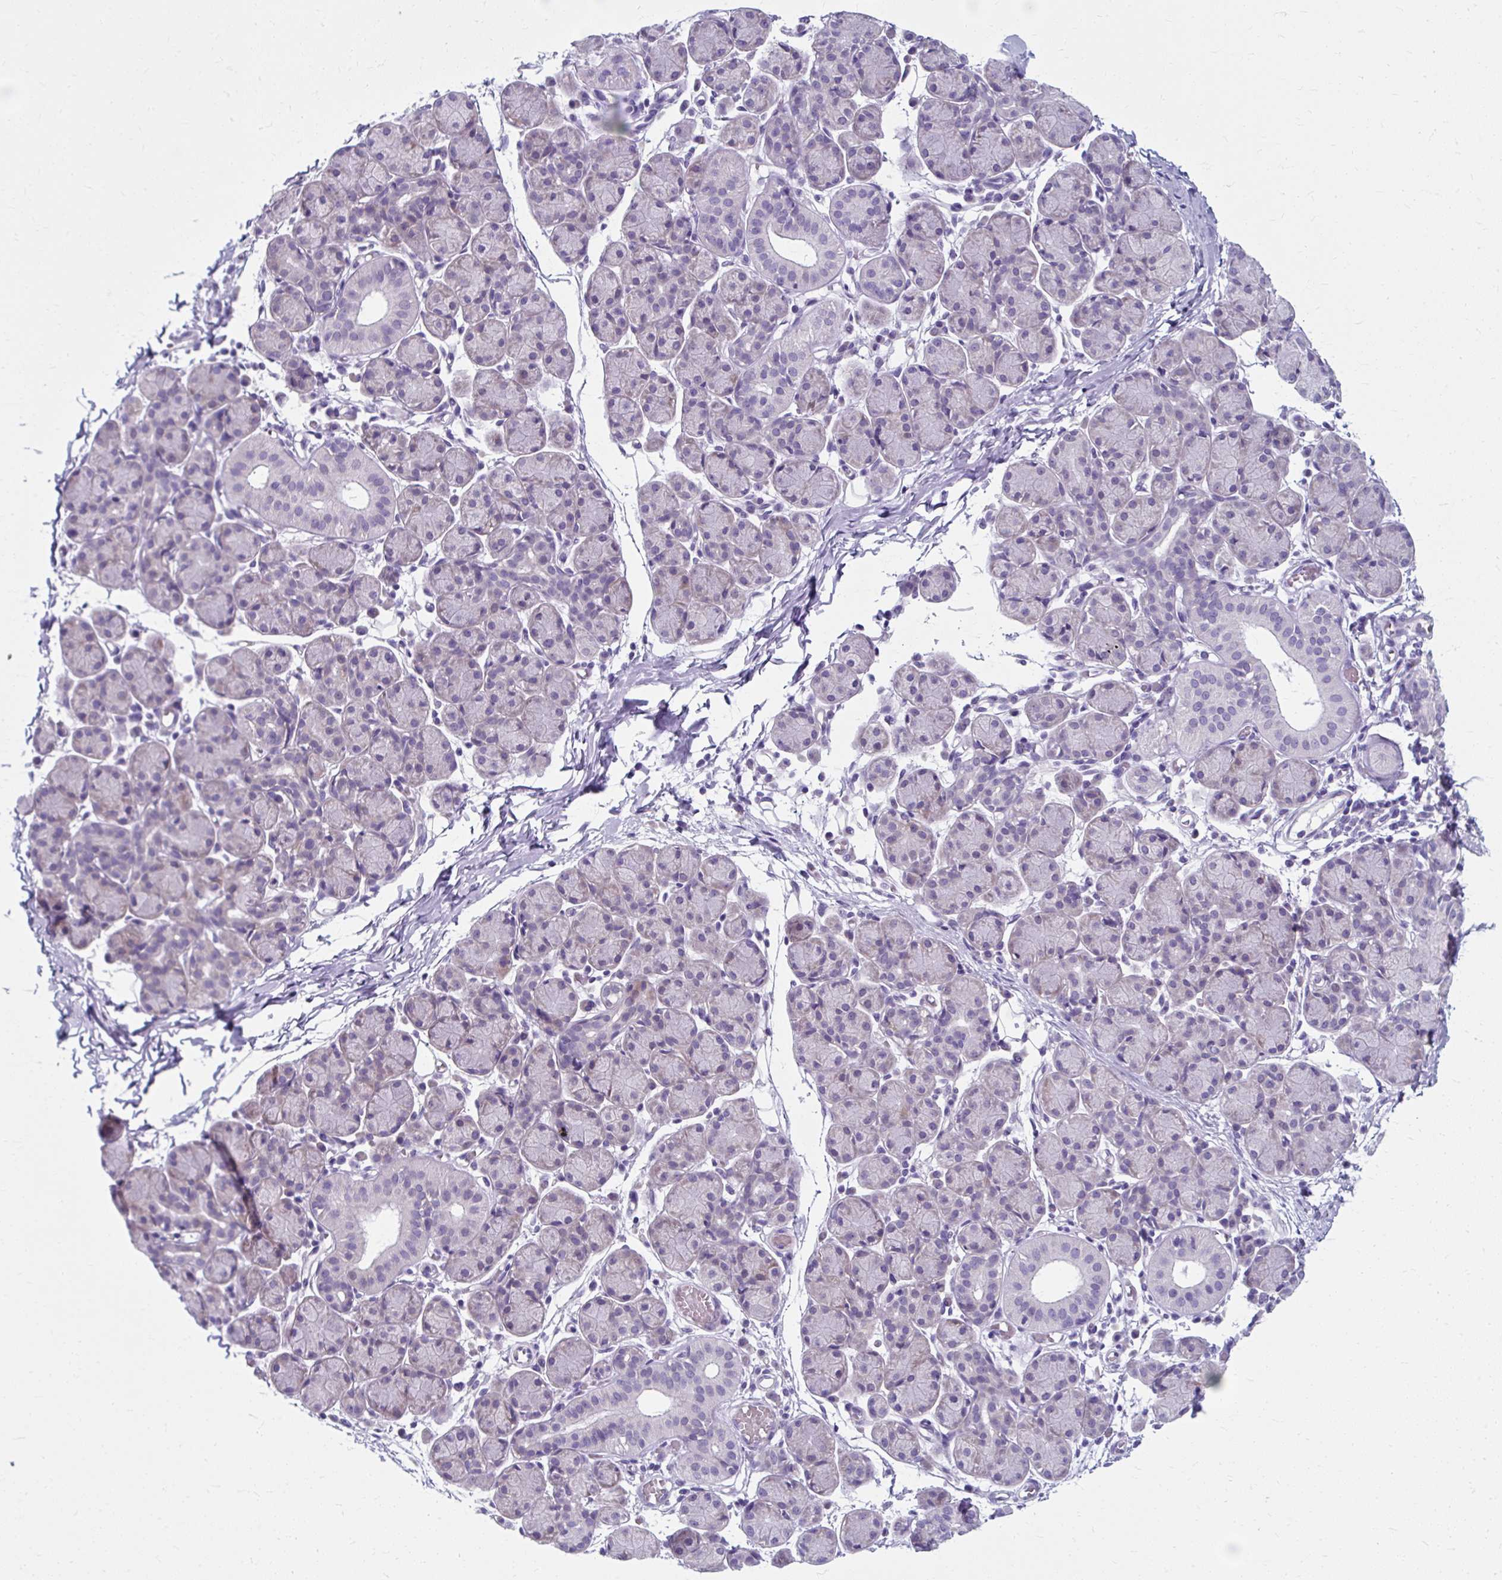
{"staining": {"intensity": "negative", "quantity": "none", "location": "none"}, "tissue": "salivary gland", "cell_type": "Glandular cells", "image_type": "normal", "snomed": [{"axis": "morphology", "description": "Normal tissue, NOS"}, {"axis": "morphology", "description": "Inflammation, NOS"}, {"axis": "topography", "description": "Lymph node"}, {"axis": "topography", "description": "Salivary gland"}], "caption": "Immunohistochemistry photomicrograph of unremarkable salivary gland: human salivary gland stained with DAB exhibits no significant protein positivity in glandular cells. (Brightfield microscopy of DAB (3,3'-diaminobenzidine) immunohistochemistry (IHC) at high magnification).", "gene": "ZNF555", "patient": {"sex": "male", "age": 3}}